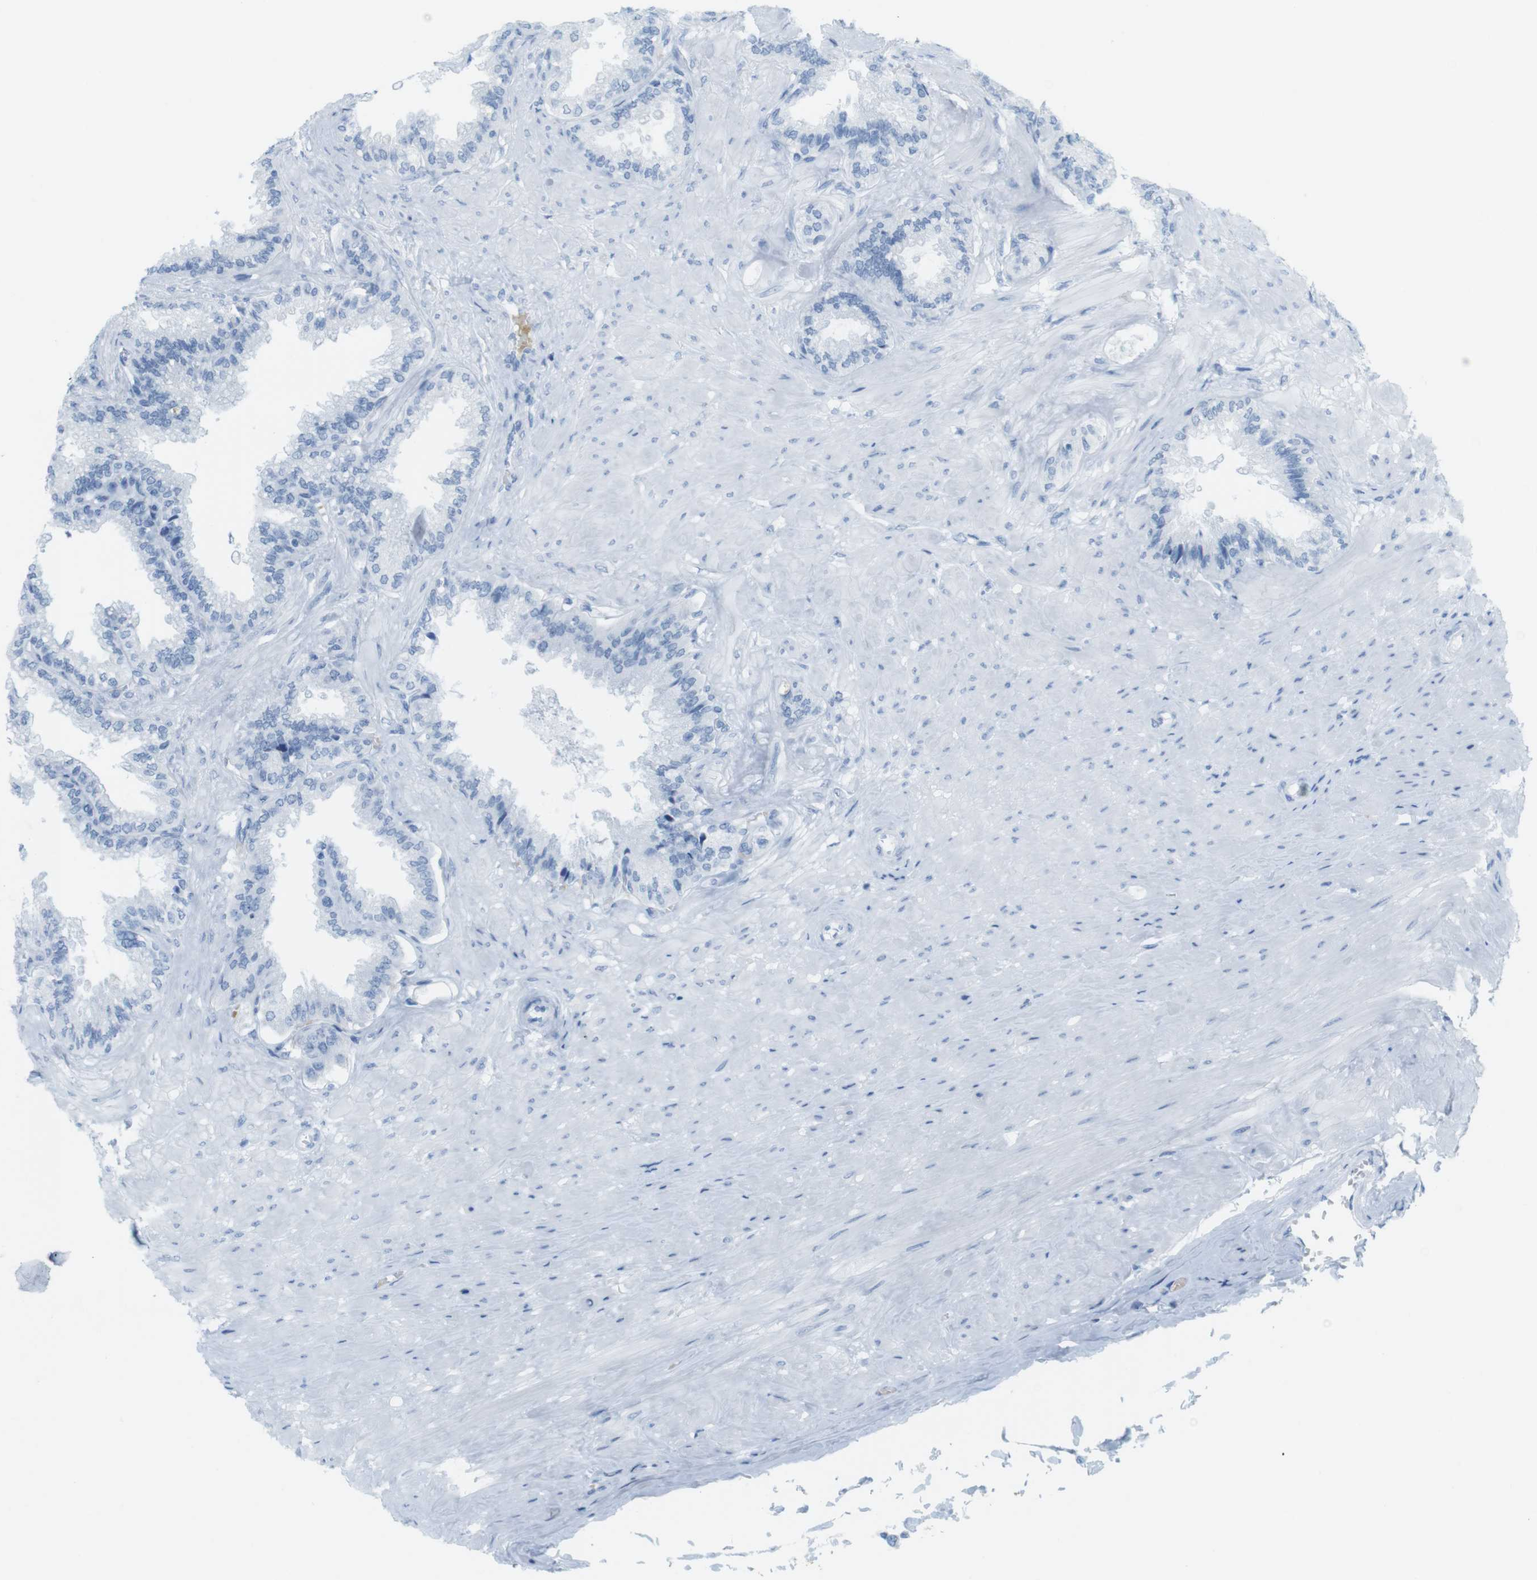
{"staining": {"intensity": "negative", "quantity": "none", "location": "none"}, "tissue": "seminal vesicle", "cell_type": "Glandular cells", "image_type": "normal", "snomed": [{"axis": "morphology", "description": "Normal tissue, NOS"}, {"axis": "topography", "description": "Seminal veicle"}], "caption": "A high-resolution histopathology image shows IHC staining of unremarkable seminal vesicle, which reveals no significant staining in glandular cells.", "gene": "TNNT2", "patient": {"sex": "male", "age": 46}}